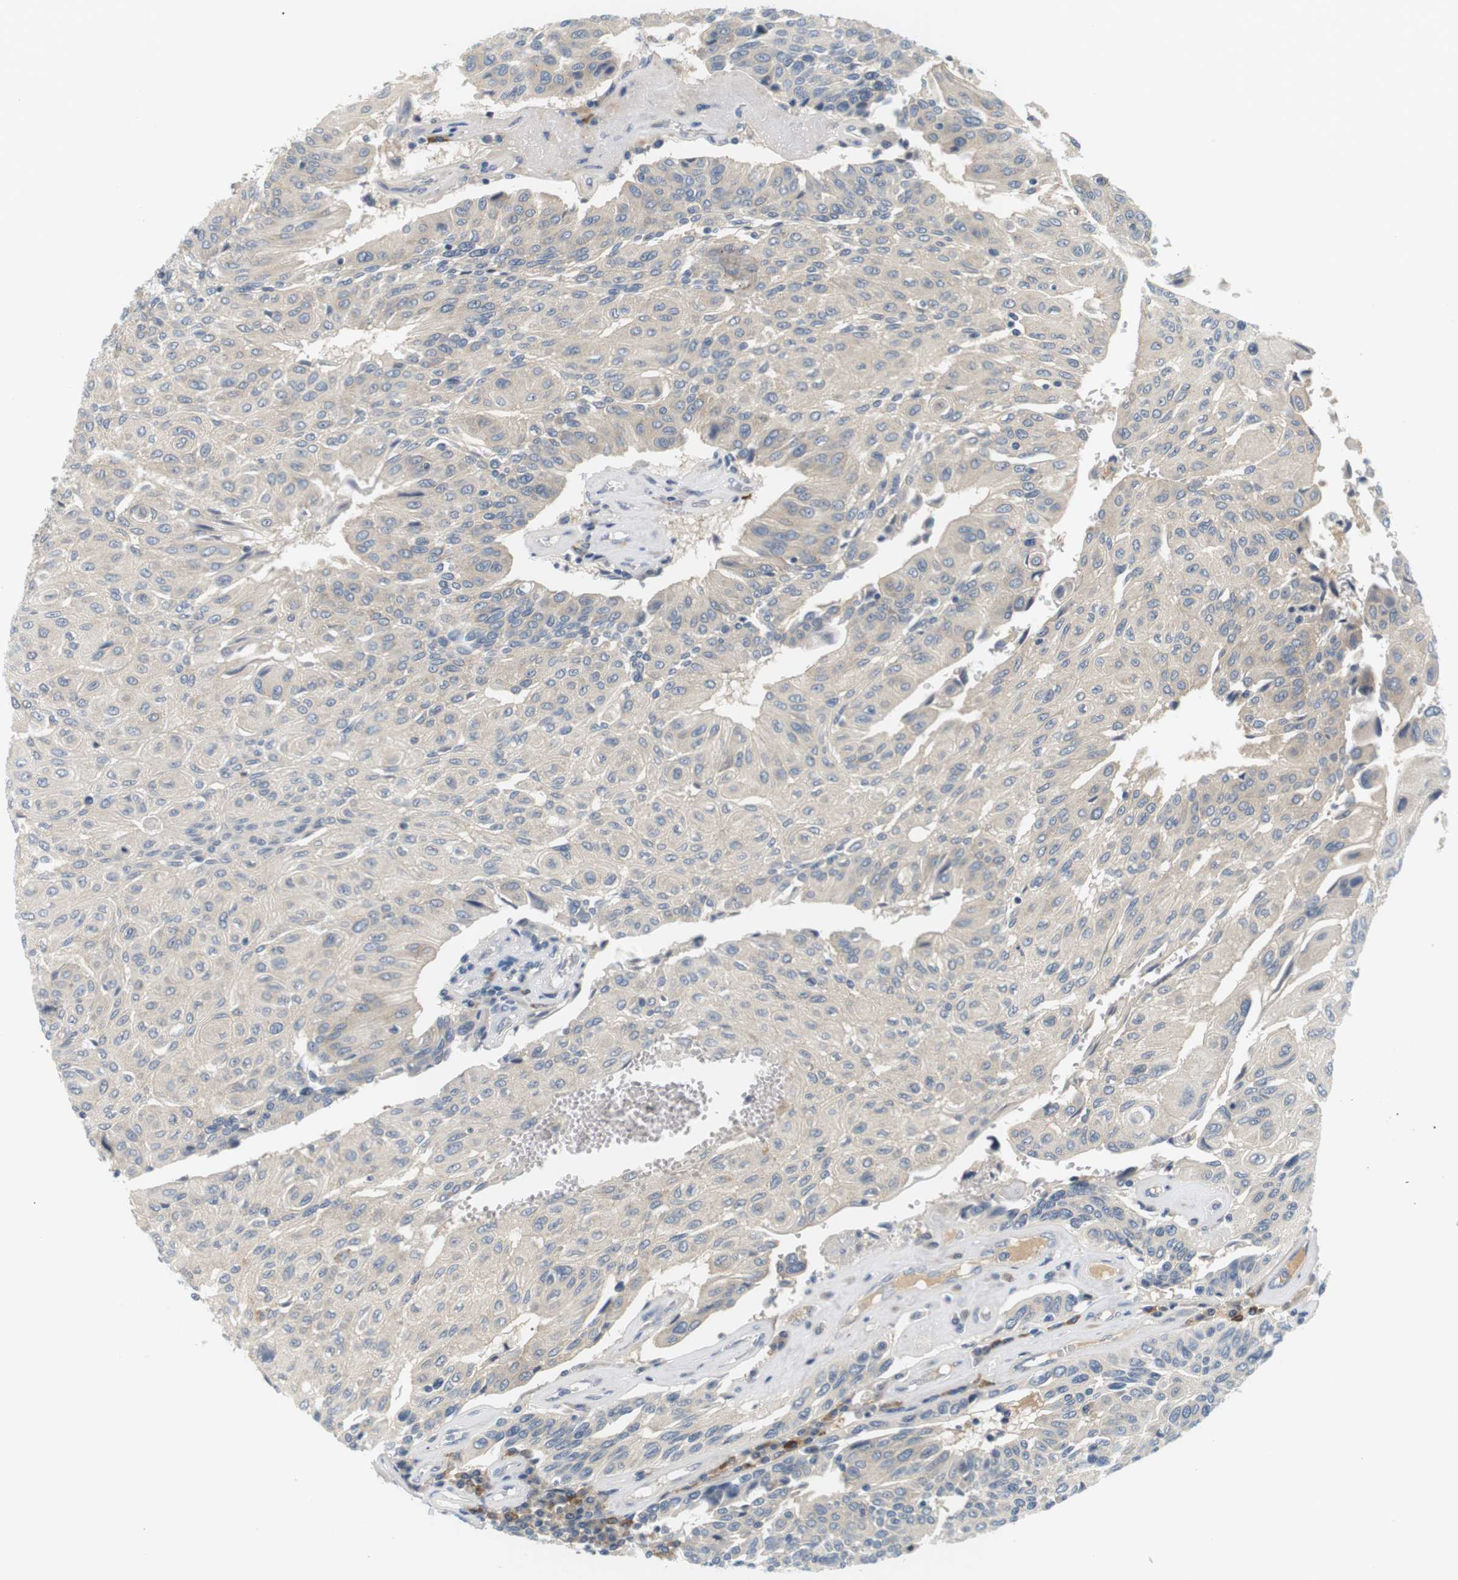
{"staining": {"intensity": "weak", "quantity": "<25%", "location": "cytoplasmic/membranous"}, "tissue": "urothelial cancer", "cell_type": "Tumor cells", "image_type": "cancer", "snomed": [{"axis": "morphology", "description": "Urothelial carcinoma, High grade"}, {"axis": "topography", "description": "Urinary bladder"}], "caption": "Photomicrograph shows no protein positivity in tumor cells of urothelial carcinoma (high-grade) tissue.", "gene": "EVA1C", "patient": {"sex": "male", "age": 66}}